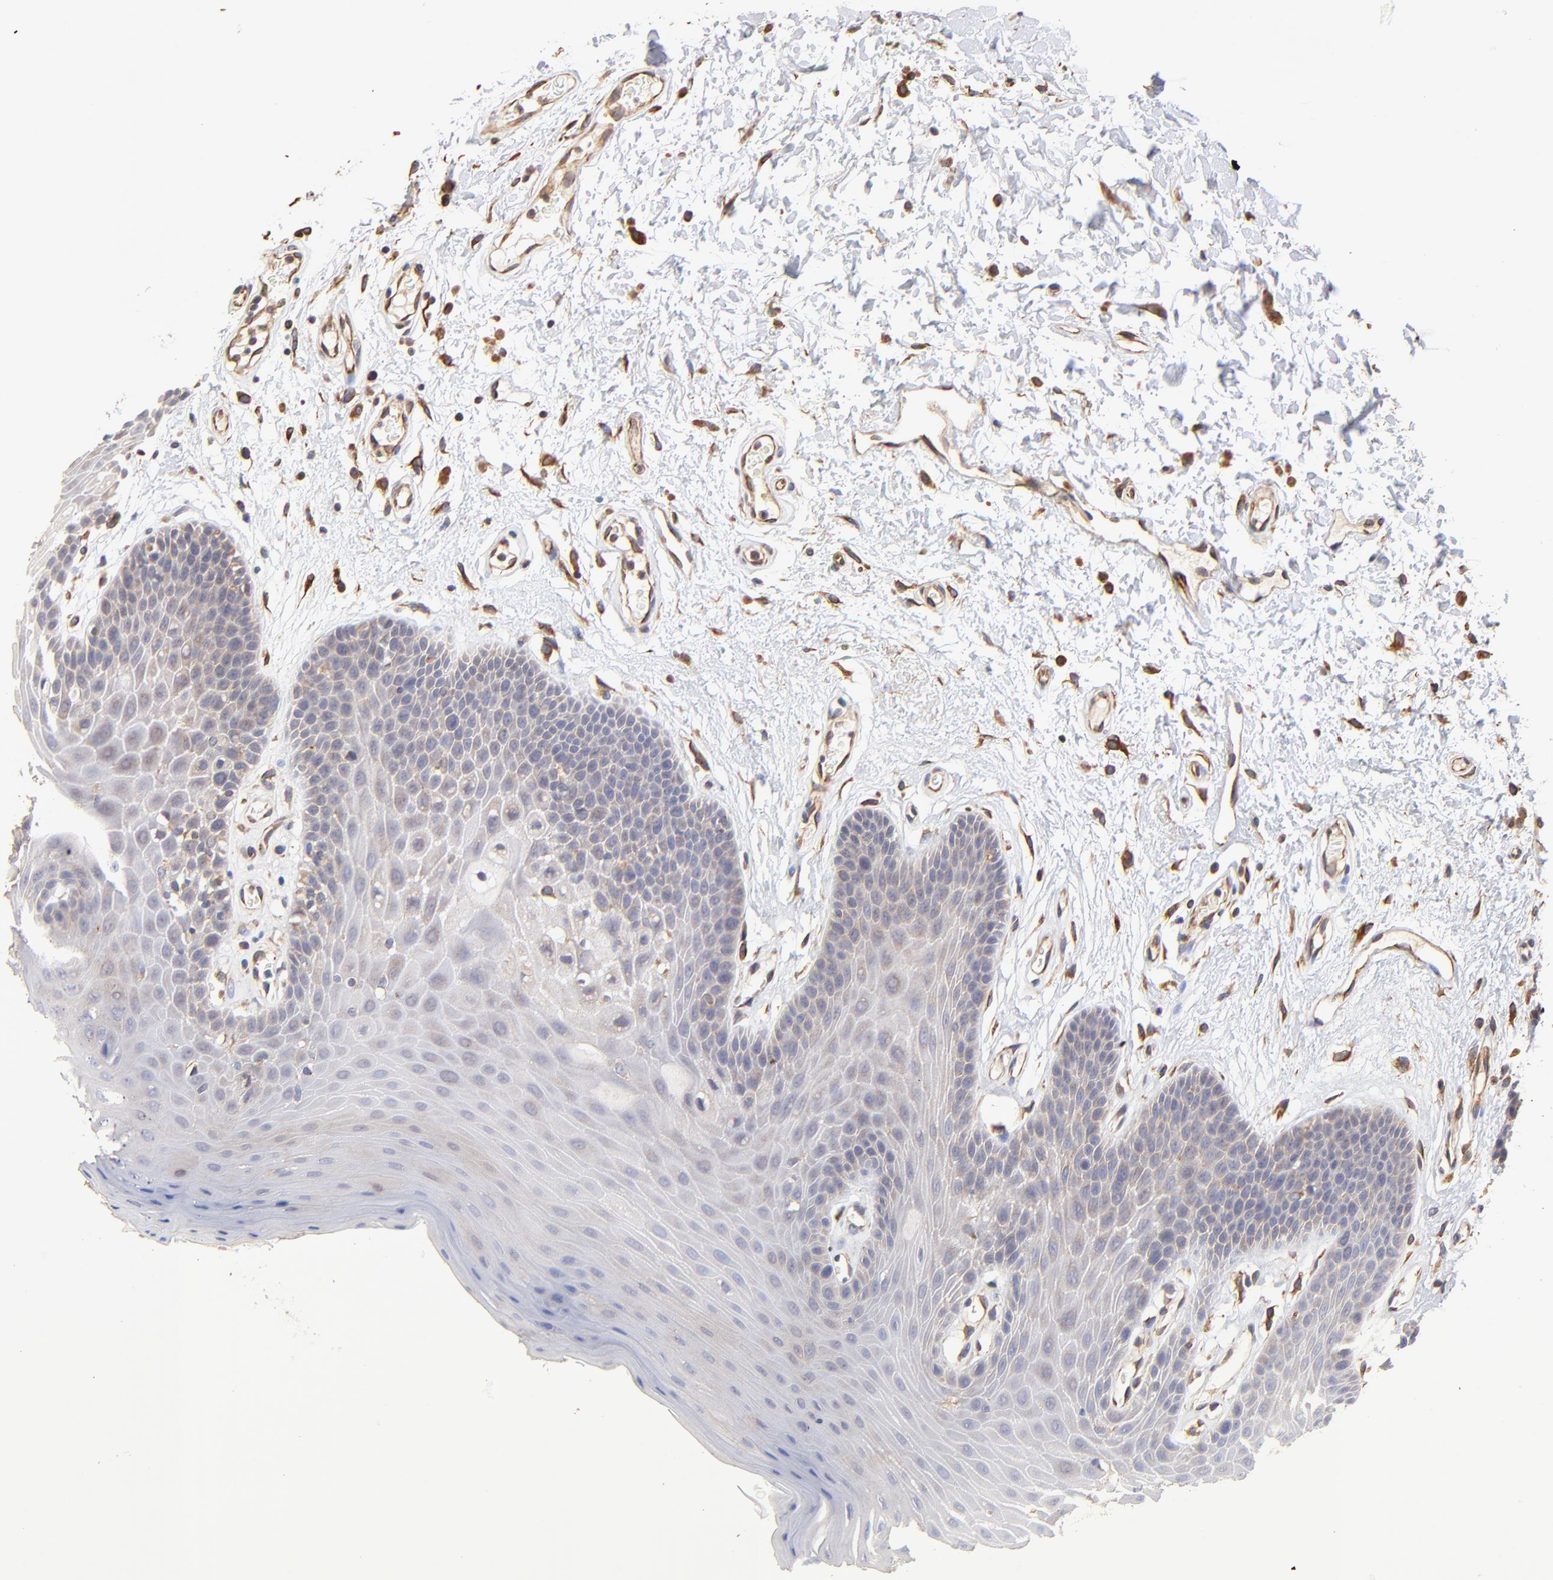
{"staining": {"intensity": "weak", "quantity": "25%-75%", "location": "cytoplasmic/membranous"}, "tissue": "oral mucosa", "cell_type": "Squamous epithelial cells", "image_type": "normal", "snomed": [{"axis": "morphology", "description": "Normal tissue, NOS"}, {"axis": "morphology", "description": "Squamous cell carcinoma, NOS"}, {"axis": "topography", "description": "Skeletal muscle"}, {"axis": "topography", "description": "Oral tissue"}, {"axis": "topography", "description": "Head-Neck"}], "caption": "Immunohistochemistry of normal human oral mucosa reveals low levels of weak cytoplasmic/membranous staining in approximately 25%-75% of squamous epithelial cells.", "gene": "TNFAIP3", "patient": {"sex": "male", "age": 71}}